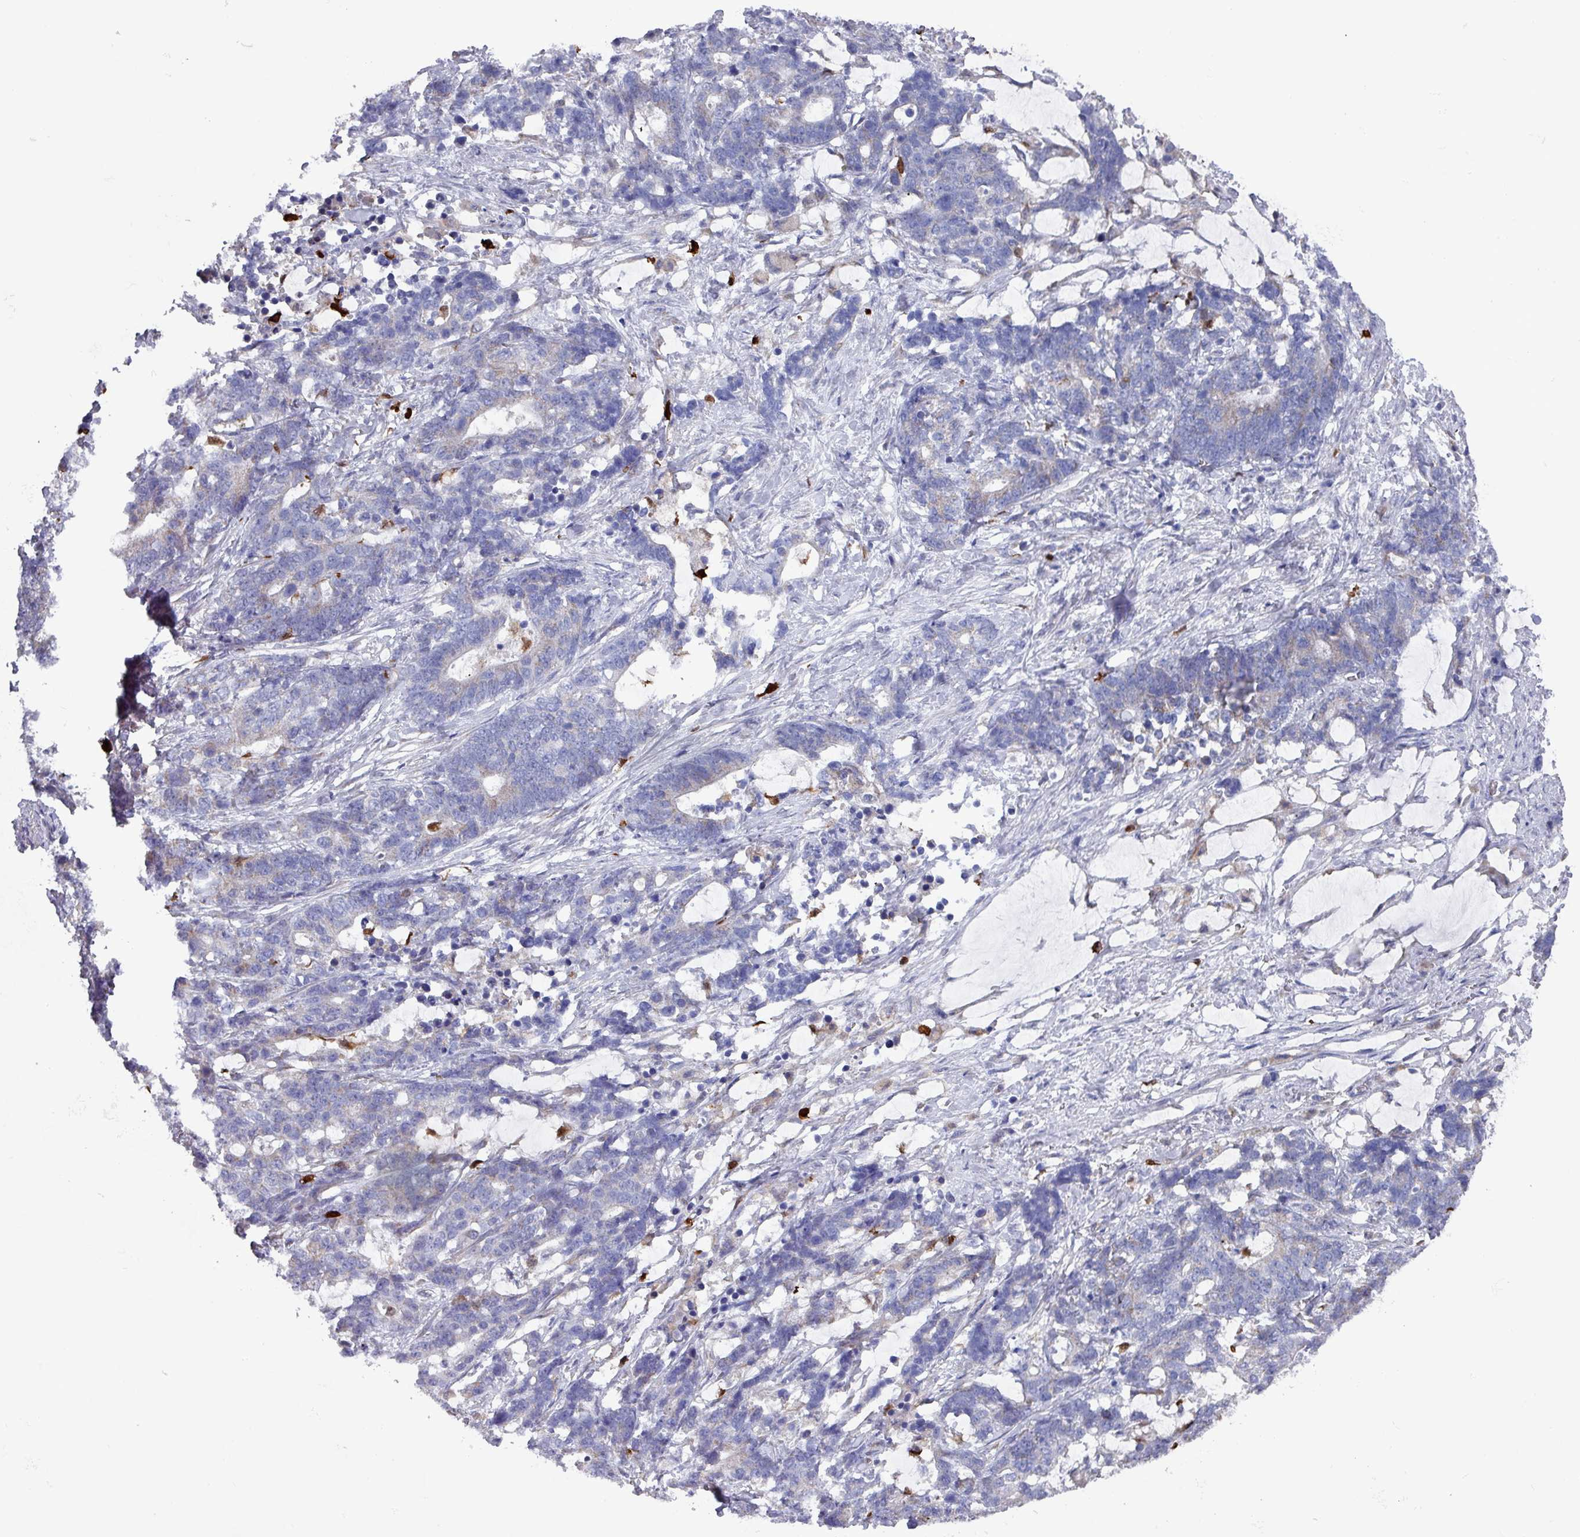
{"staining": {"intensity": "negative", "quantity": "none", "location": "none"}, "tissue": "stomach cancer", "cell_type": "Tumor cells", "image_type": "cancer", "snomed": [{"axis": "morphology", "description": "Normal tissue, NOS"}, {"axis": "morphology", "description": "Adenocarcinoma, NOS"}, {"axis": "topography", "description": "Stomach"}], "caption": "Photomicrograph shows no protein positivity in tumor cells of stomach cancer (adenocarcinoma) tissue.", "gene": "UQCC2", "patient": {"sex": "female", "age": 64}}